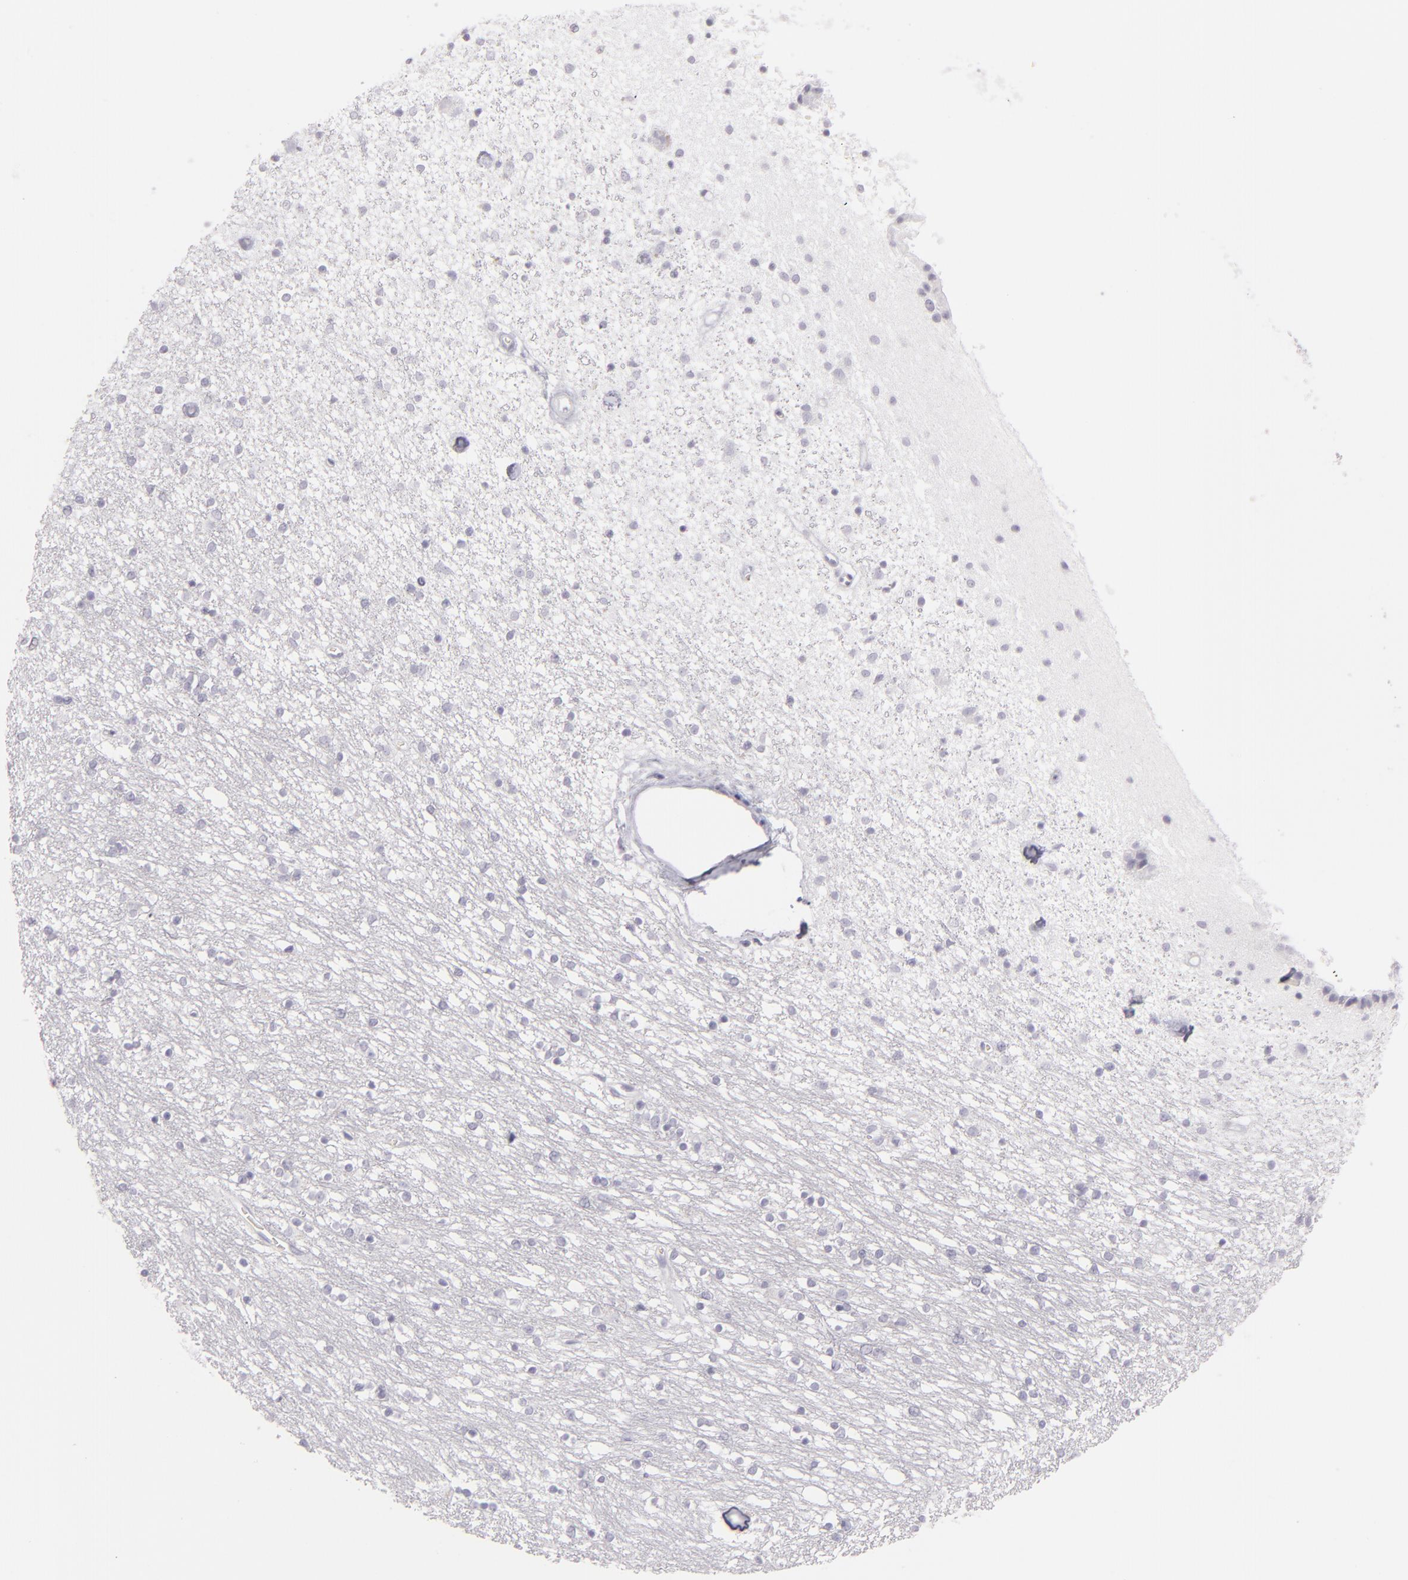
{"staining": {"intensity": "negative", "quantity": "none", "location": "none"}, "tissue": "caudate", "cell_type": "Glial cells", "image_type": "normal", "snomed": [{"axis": "morphology", "description": "Normal tissue, NOS"}, {"axis": "topography", "description": "Lateral ventricle wall"}], "caption": "High power microscopy image of an immunohistochemistry (IHC) image of benign caudate, revealing no significant staining in glial cells.", "gene": "FLG", "patient": {"sex": "female", "age": 54}}